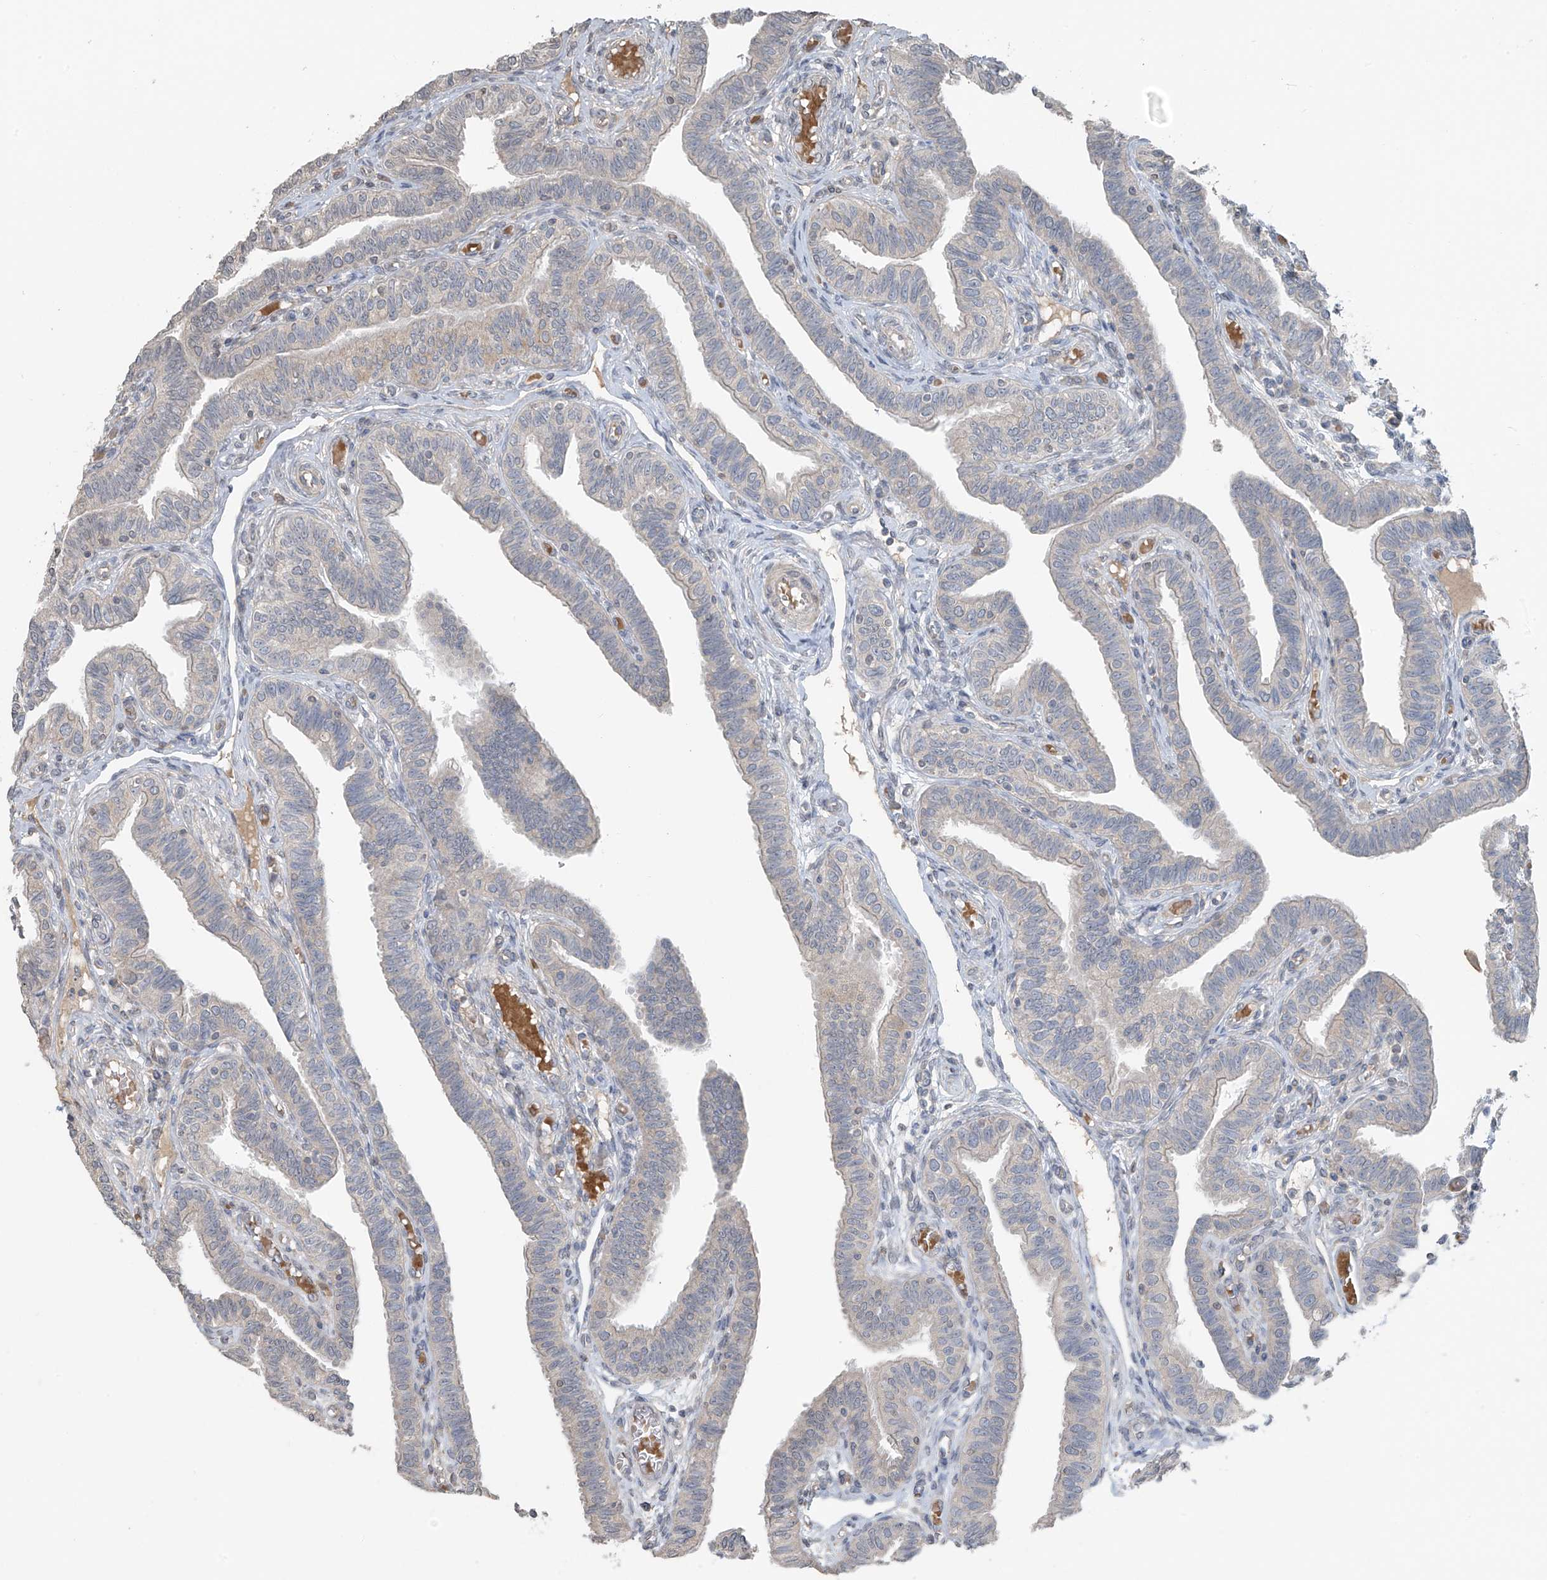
{"staining": {"intensity": "negative", "quantity": "none", "location": "none"}, "tissue": "fallopian tube", "cell_type": "Glandular cells", "image_type": "normal", "snomed": [{"axis": "morphology", "description": "Normal tissue, NOS"}, {"axis": "topography", "description": "Fallopian tube"}], "caption": "High magnification brightfield microscopy of unremarkable fallopian tube stained with DAB (brown) and counterstained with hematoxylin (blue): glandular cells show no significant expression. (Immunohistochemistry, brightfield microscopy, high magnification).", "gene": "HOXA11", "patient": {"sex": "female", "age": 39}}